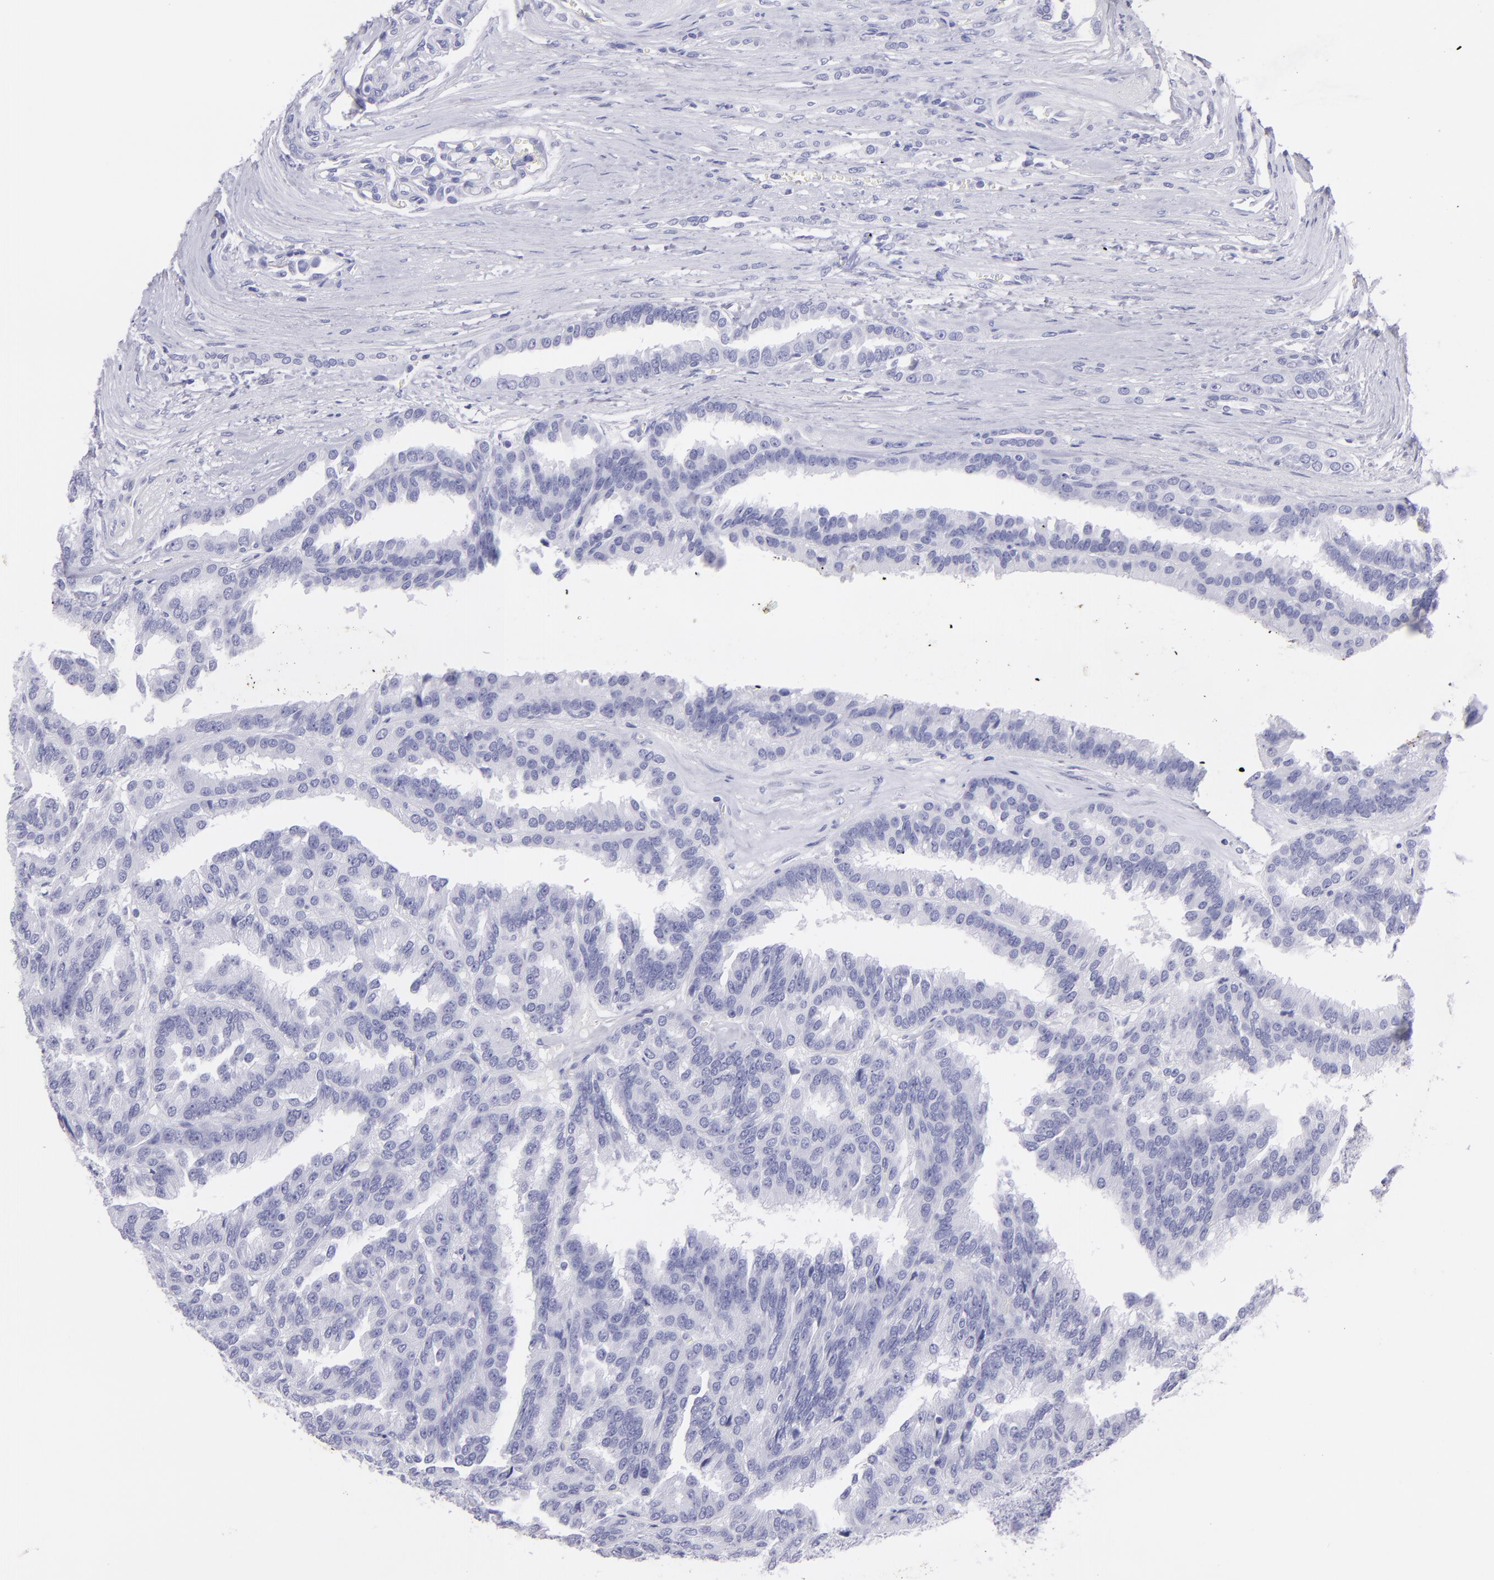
{"staining": {"intensity": "negative", "quantity": "none", "location": "none"}, "tissue": "renal cancer", "cell_type": "Tumor cells", "image_type": "cancer", "snomed": [{"axis": "morphology", "description": "Adenocarcinoma, NOS"}, {"axis": "topography", "description": "Kidney"}], "caption": "High magnification brightfield microscopy of renal cancer (adenocarcinoma) stained with DAB (brown) and counterstained with hematoxylin (blue): tumor cells show no significant positivity. Nuclei are stained in blue.", "gene": "PIP", "patient": {"sex": "male", "age": 46}}